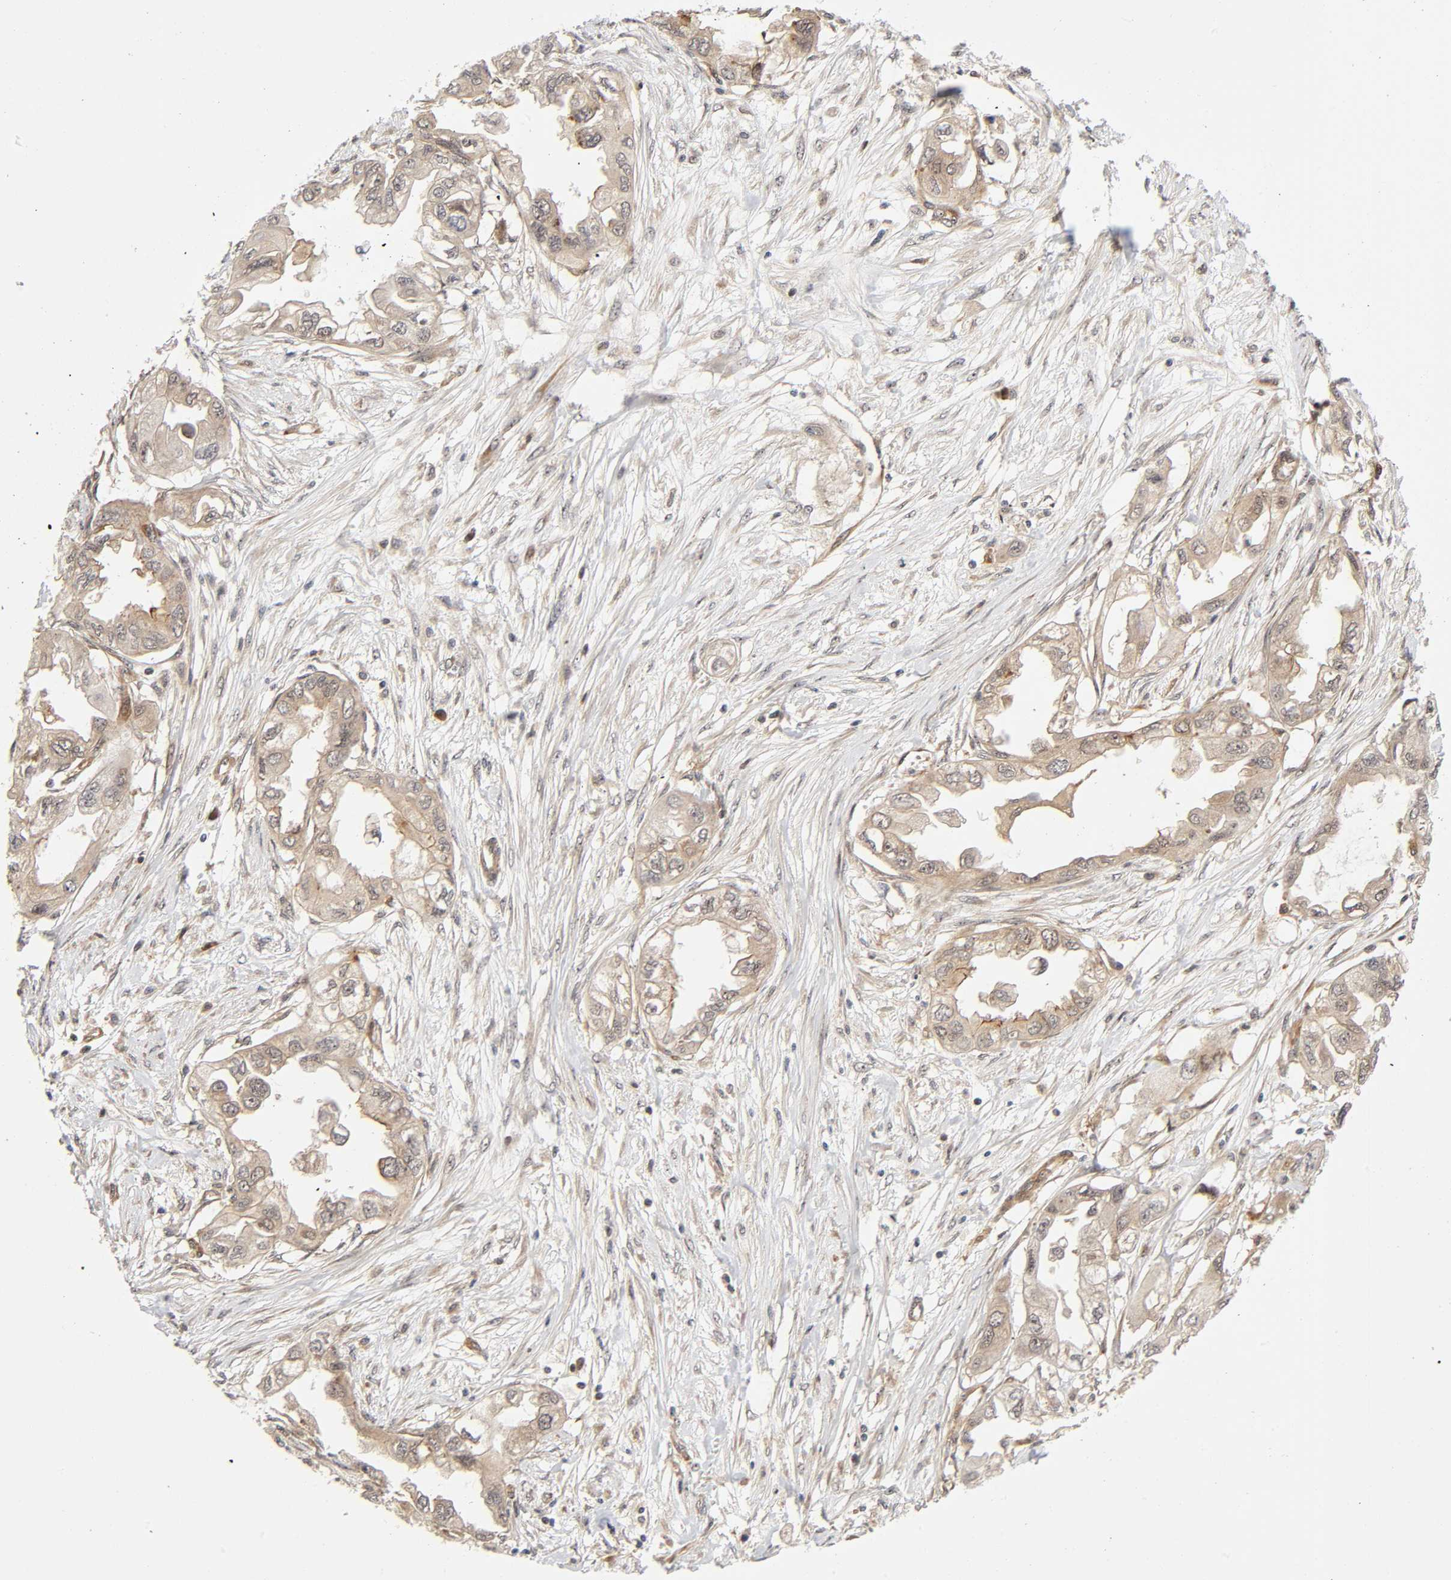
{"staining": {"intensity": "weak", "quantity": ">75%", "location": "cytoplasmic/membranous"}, "tissue": "endometrial cancer", "cell_type": "Tumor cells", "image_type": "cancer", "snomed": [{"axis": "morphology", "description": "Adenocarcinoma, NOS"}, {"axis": "topography", "description": "Endometrium"}], "caption": "Immunohistochemistry of endometrial cancer shows low levels of weak cytoplasmic/membranous staining in approximately >75% of tumor cells. (Brightfield microscopy of DAB IHC at high magnification).", "gene": "IQCJ-SCHIP1", "patient": {"sex": "female", "age": 67}}